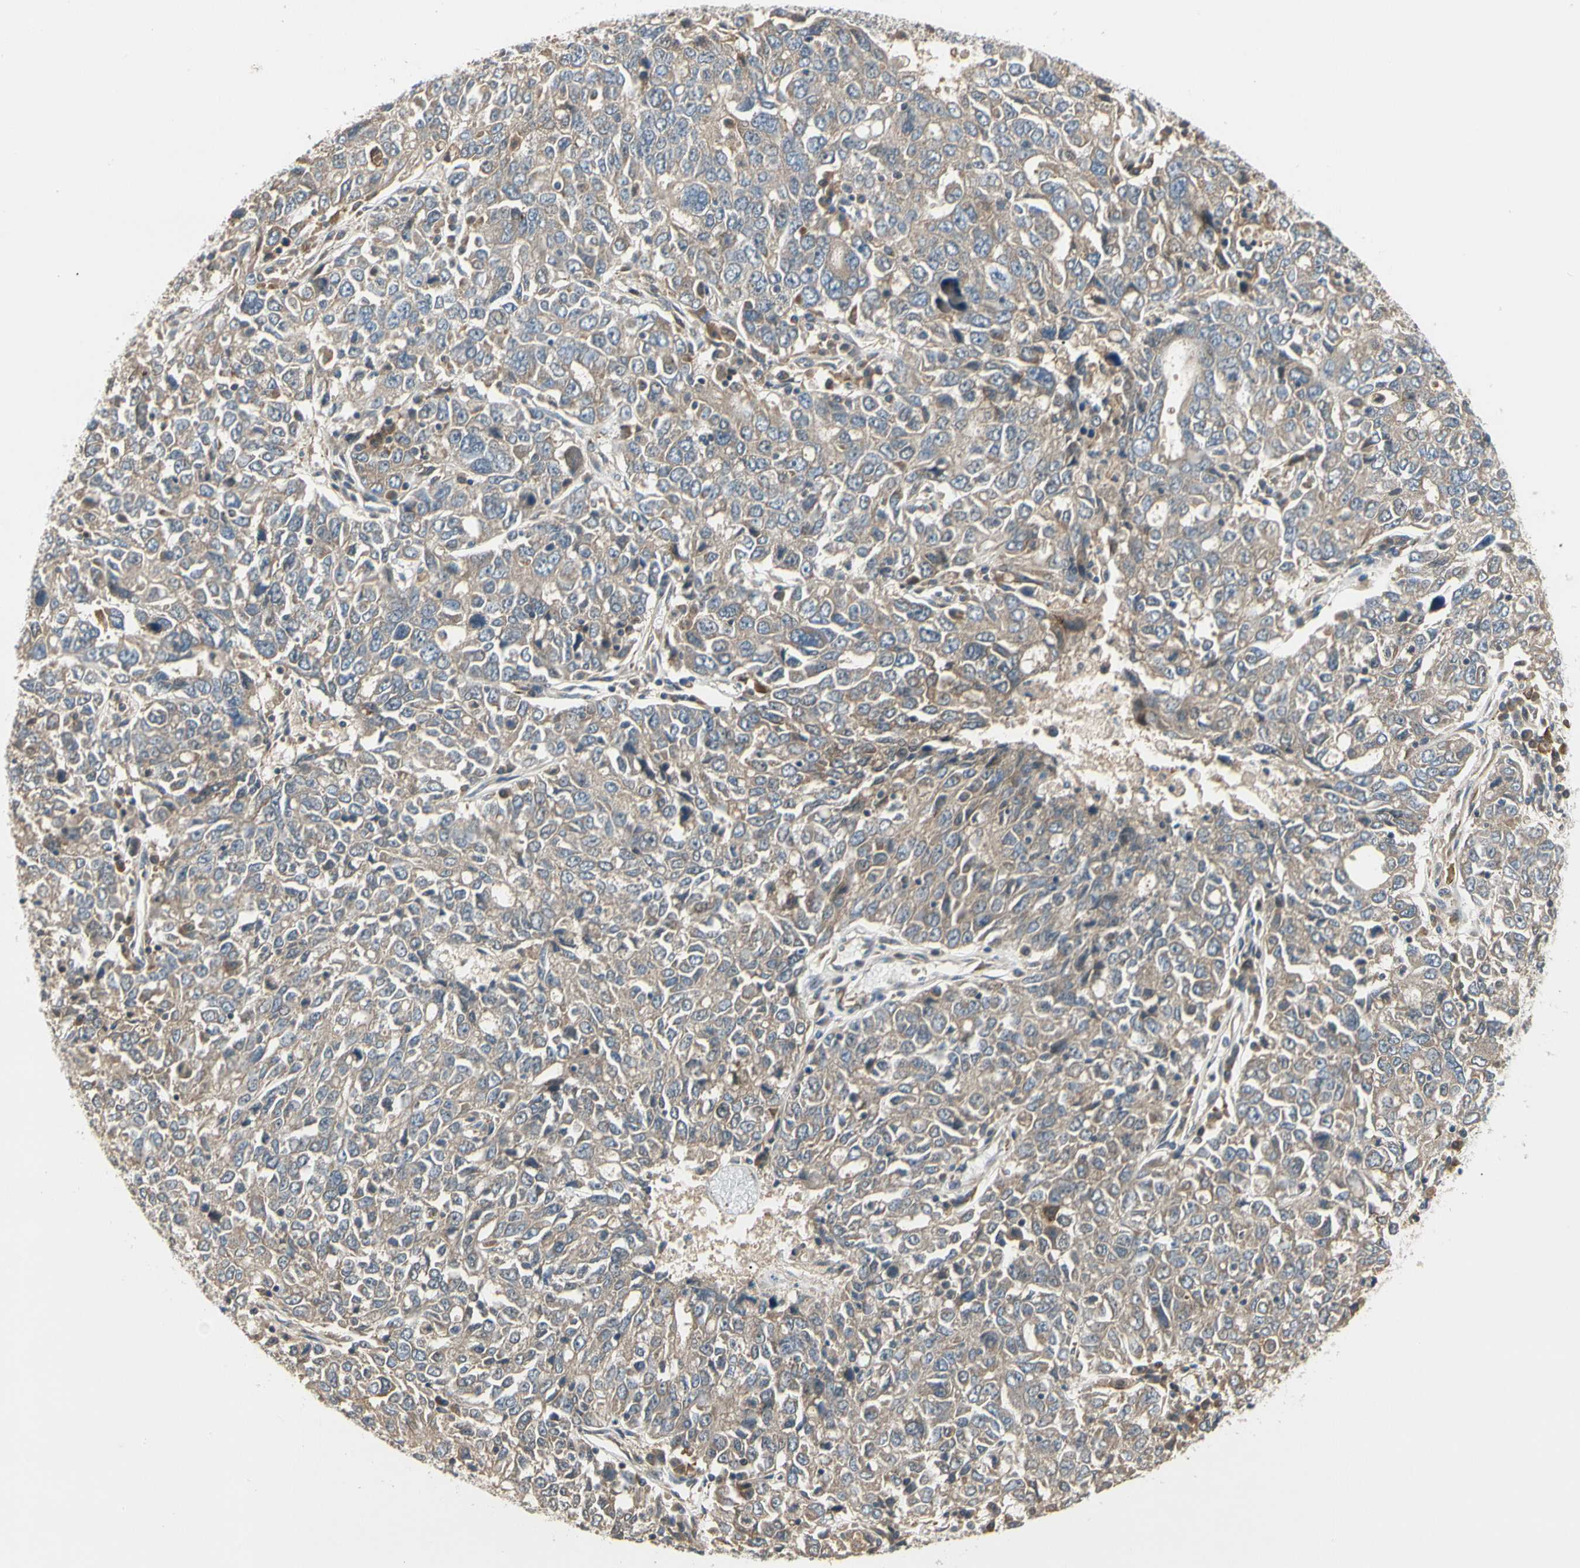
{"staining": {"intensity": "weak", "quantity": ">75%", "location": "cytoplasmic/membranous"}, "tissue": "ovarian cancer", "cell_type": "Tumor cells", "image_type": "cancer", "snomed": [{"axis": "morphology", "description": "Carcinoma, endometroid"}, {"axis": "topography", "description": "Ovary"}], "caption": "An immunohistochemistry photomicrograph of tumor tissue is shown. Protein staining in brown labels weak cytoplasmic/membranous positivity in ovarian cancer within tumor cells.", "gene": "F2R", "patient": {"sex": "female", "age": 62}}